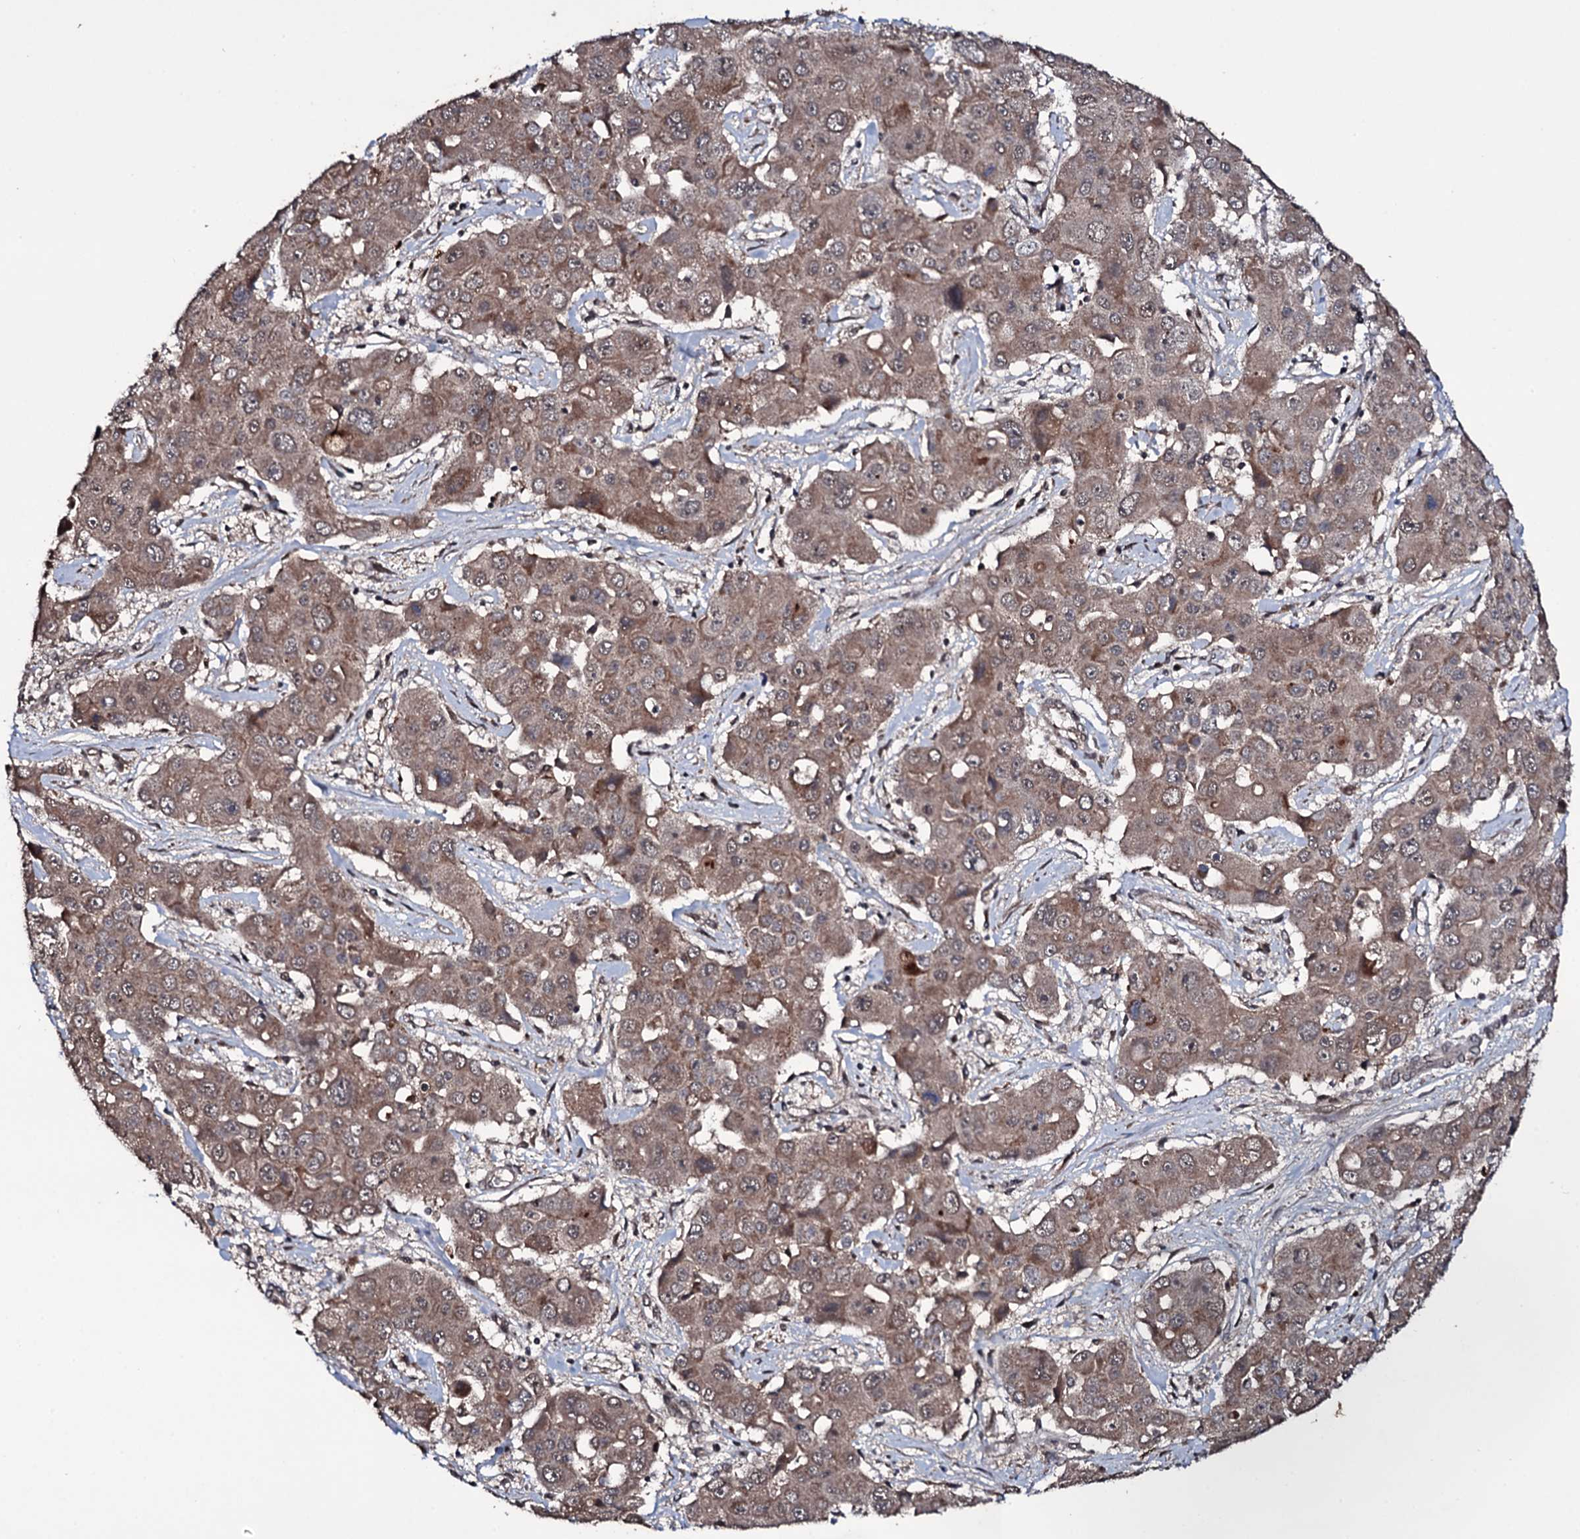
{"staining": {"intensity": "moderate", "quantity": ">75%", "location": "cytoplasmic/membranous"}, "tissue": "liver cancer", "cell_type": "Tumor cells", "image_type": "cancer", "snomed": [{"axis": "morphology", "description": "Cholangiocarcinoma"}, {"axis": "topography", "description": "Liver"}], "caption": "Human liver cholangiocarcinoma stained with a brown dye displays moderate cytoplasmic/membranous positive staining in about >75% of tumor cells.", "gene": "MRPS31", "patient": {"sex": "male", "age": 67}}